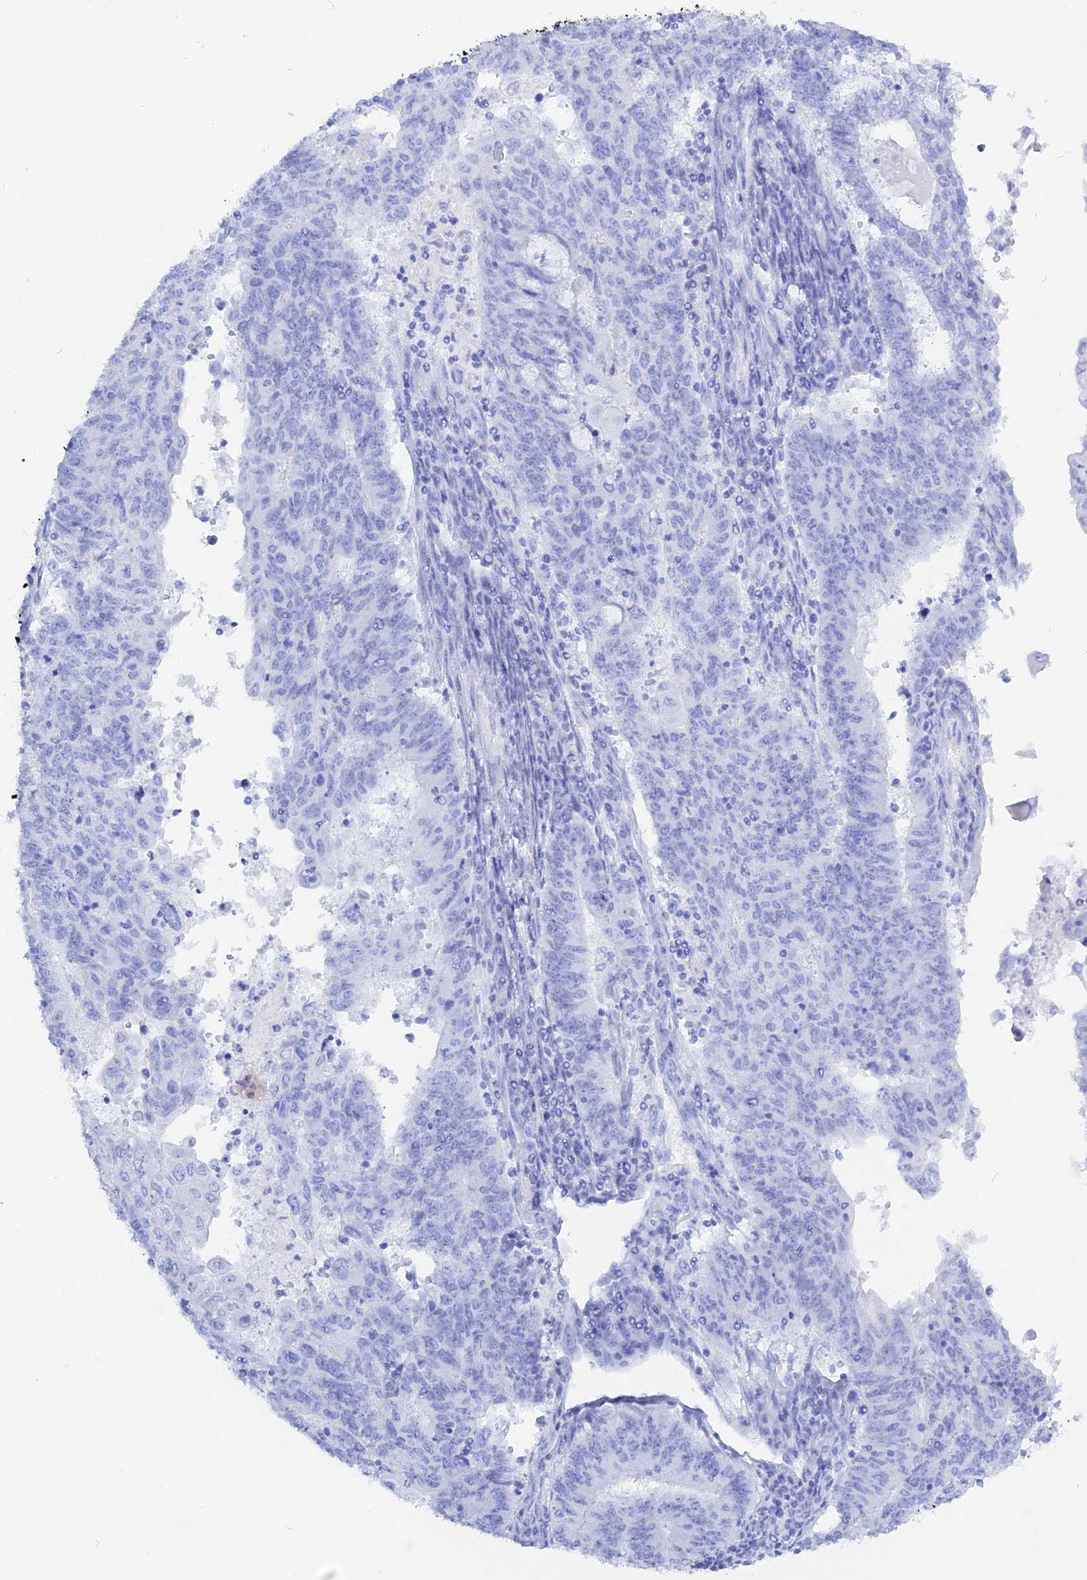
{"staining": {"intensity": "negative", "quantity": "none", "location": "none"}, "tissue": "endometrial cancer", "cell_type": "Tumor cells", "image_type": "cancer", "snomed": [{"axis": "morphology", "description": "Adenocarcinoma, NOS"}, {"axis": "topography", "description": "Endometrium"}], "caption": "The immunohistochemistry histopathology image has no significant positivity in tumor cells of endometrial adenocarcinoma tissue.", "gene": "ADGRA1", "patient": {"sex": "female", "age": 59}}